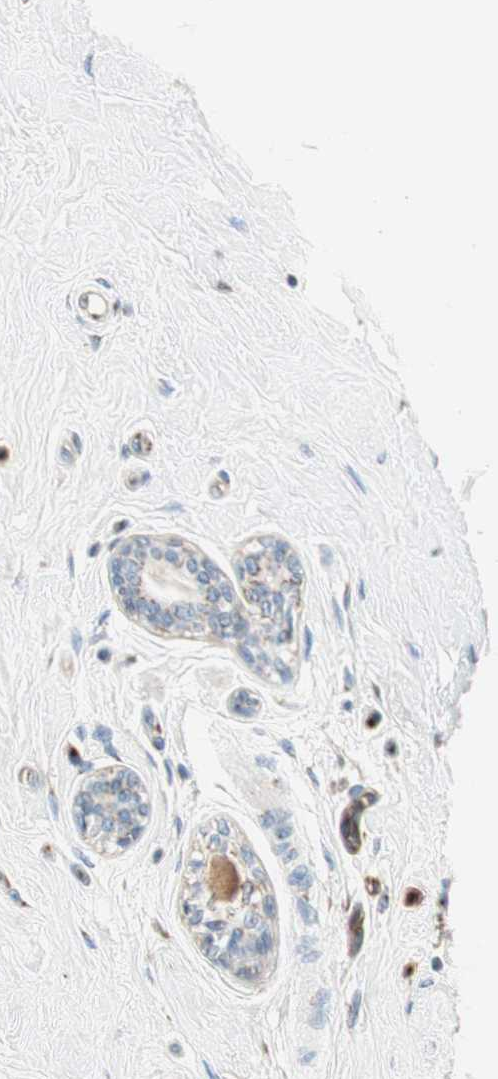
{"staining": {"intensity": "moderate", "quantity": ">75%", "location": "cytoplasmic/membranous"}, "tissue": "breast cancer", "cell_type": "Tumor cells", "image_type": "cancer", "snomed": [{"axis": "morphology", "description": "Normal tissue, NOS"}, {"axis": "morphology", "description": "Duct carcinoma"}, {"axis": "topography", "description": "Breast"}], "caption": "An IHC image of tumor tissue is shown. Protein staining in brown highlights moderate cytoplasmic/membranous positivity in breast intraductal carcinoma within tumor cells.", "gene": "TMF1", "patient": {"sex": "female", "age": 39}}